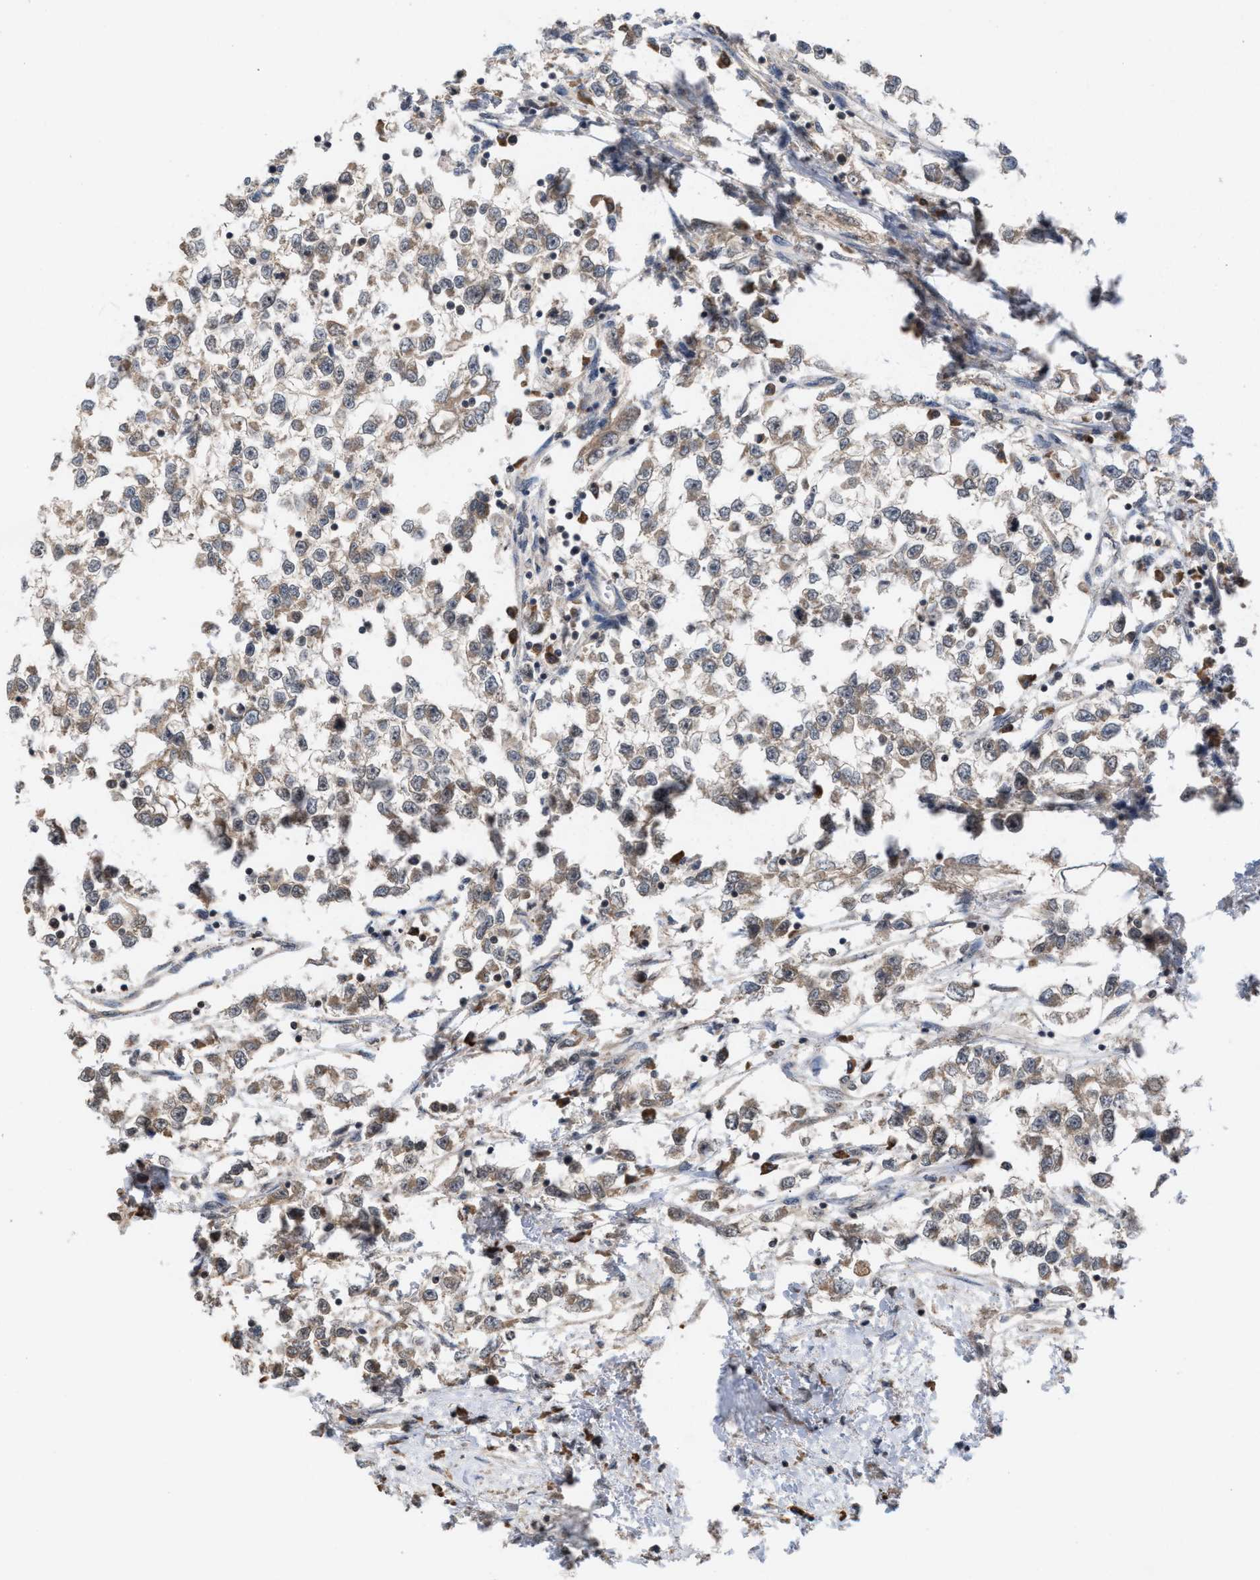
{"staining": {"intensity": "weak", "quantity": ">75%", "location": "cytoplasmic/membranous"}, "tissue": "testis cancer", "cell_type": "Tumor cells", "image_type": "cancer", "snomed": [{"axis": "morphology", "description": "Seminoma, NOS"}, {"axis": "morphology", "description": "Carcinoma, Embryonal, NOS"}, {"axis": "topography", "description": "Testis"}], "caption": "Testis seminoma stained with a protein marker exhibits weak staining in tumor cells.", "gene": "C9orf78", "patient": {"sex": "male", "age": 51}}